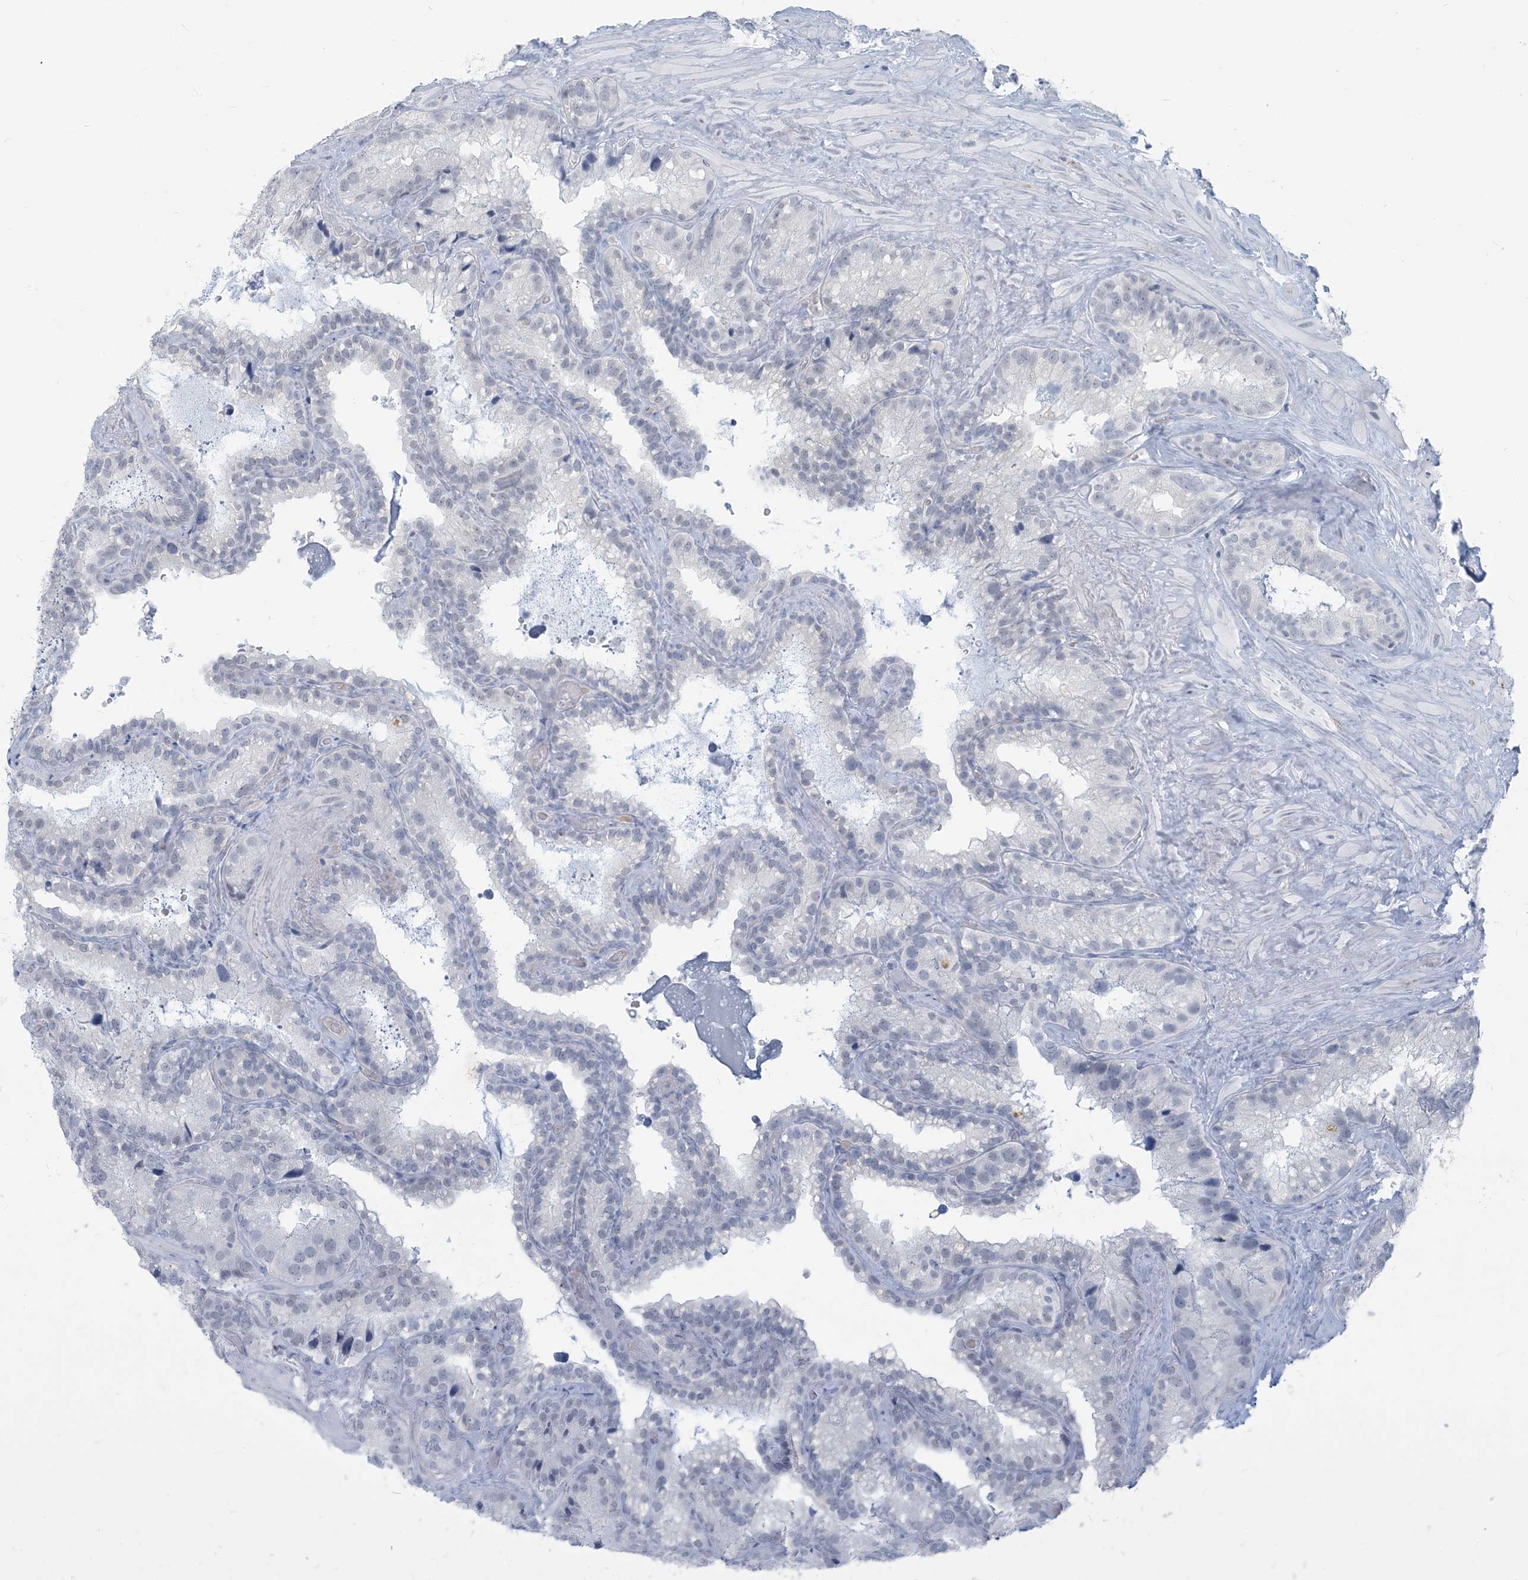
{"staining": {"intensity": "negative", "quantity": "none", "location": "none"}, "tissue": "seminal vesicle", "cell_type": "Glandular cells", "image_type": "normal", "snomed": [{"axis": "morphology", "description": "Normal tissue, NOS"}, {"axis": "topography", "description": "Prostate"}, {"axis": "topography", "description": "Seminal veicle"}], "caption": "This is an IHC micrograph of benign human seminal vesicle. There is no expression in glandular cells.", "gene": "SCML1", "patient": {"sex": "male", "age": 68}}